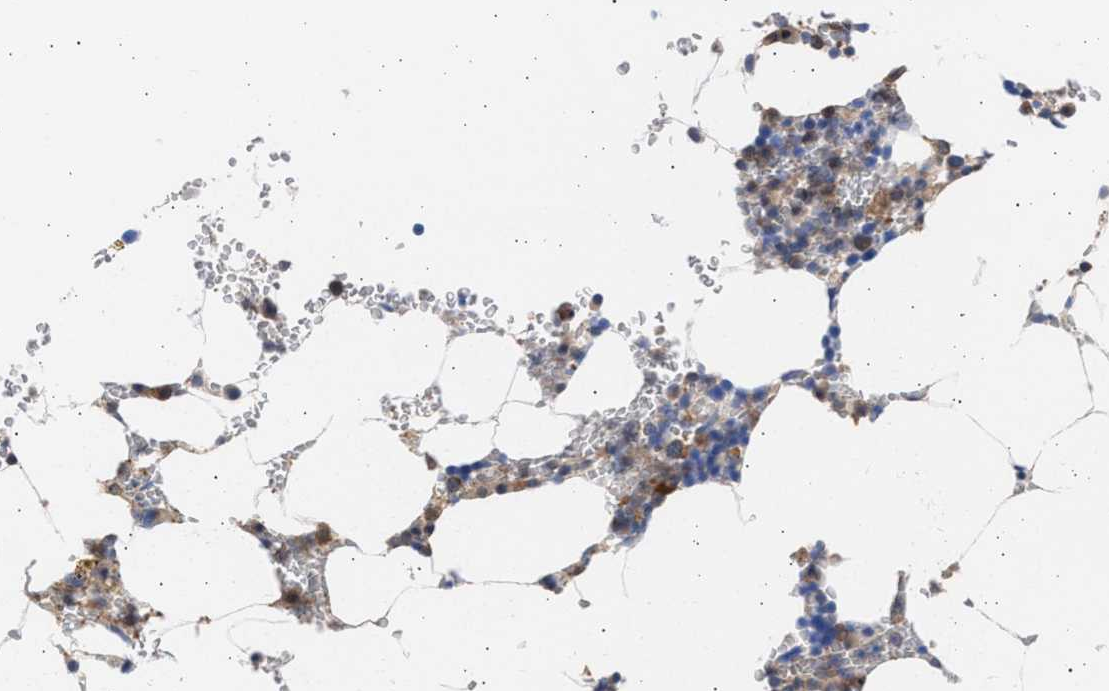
{"staining": {"intensity": "moderate", "quantity": "<25%", "location": "cytoplasmic/membranous"}, "tissue": "bone marrow", "cell_type": "Hematopoietic cells", "image_type": "normal", "snomed": [{"axis": "morphology", "description": "Normal tissue, NOS"}, {"axis": "topography", "description": "Bone marrow"}], "caption": "Protein staining by immunohistochemistry exhibits moderate cytoplasmic/membranous positivity in about <25% of hematopoietic cells in normal bone marrow. (Brightfield microscopy of DAB IHC at high magnification).", "gene": "ALDOC", "patient": {"sex": "male", "age": 70}}